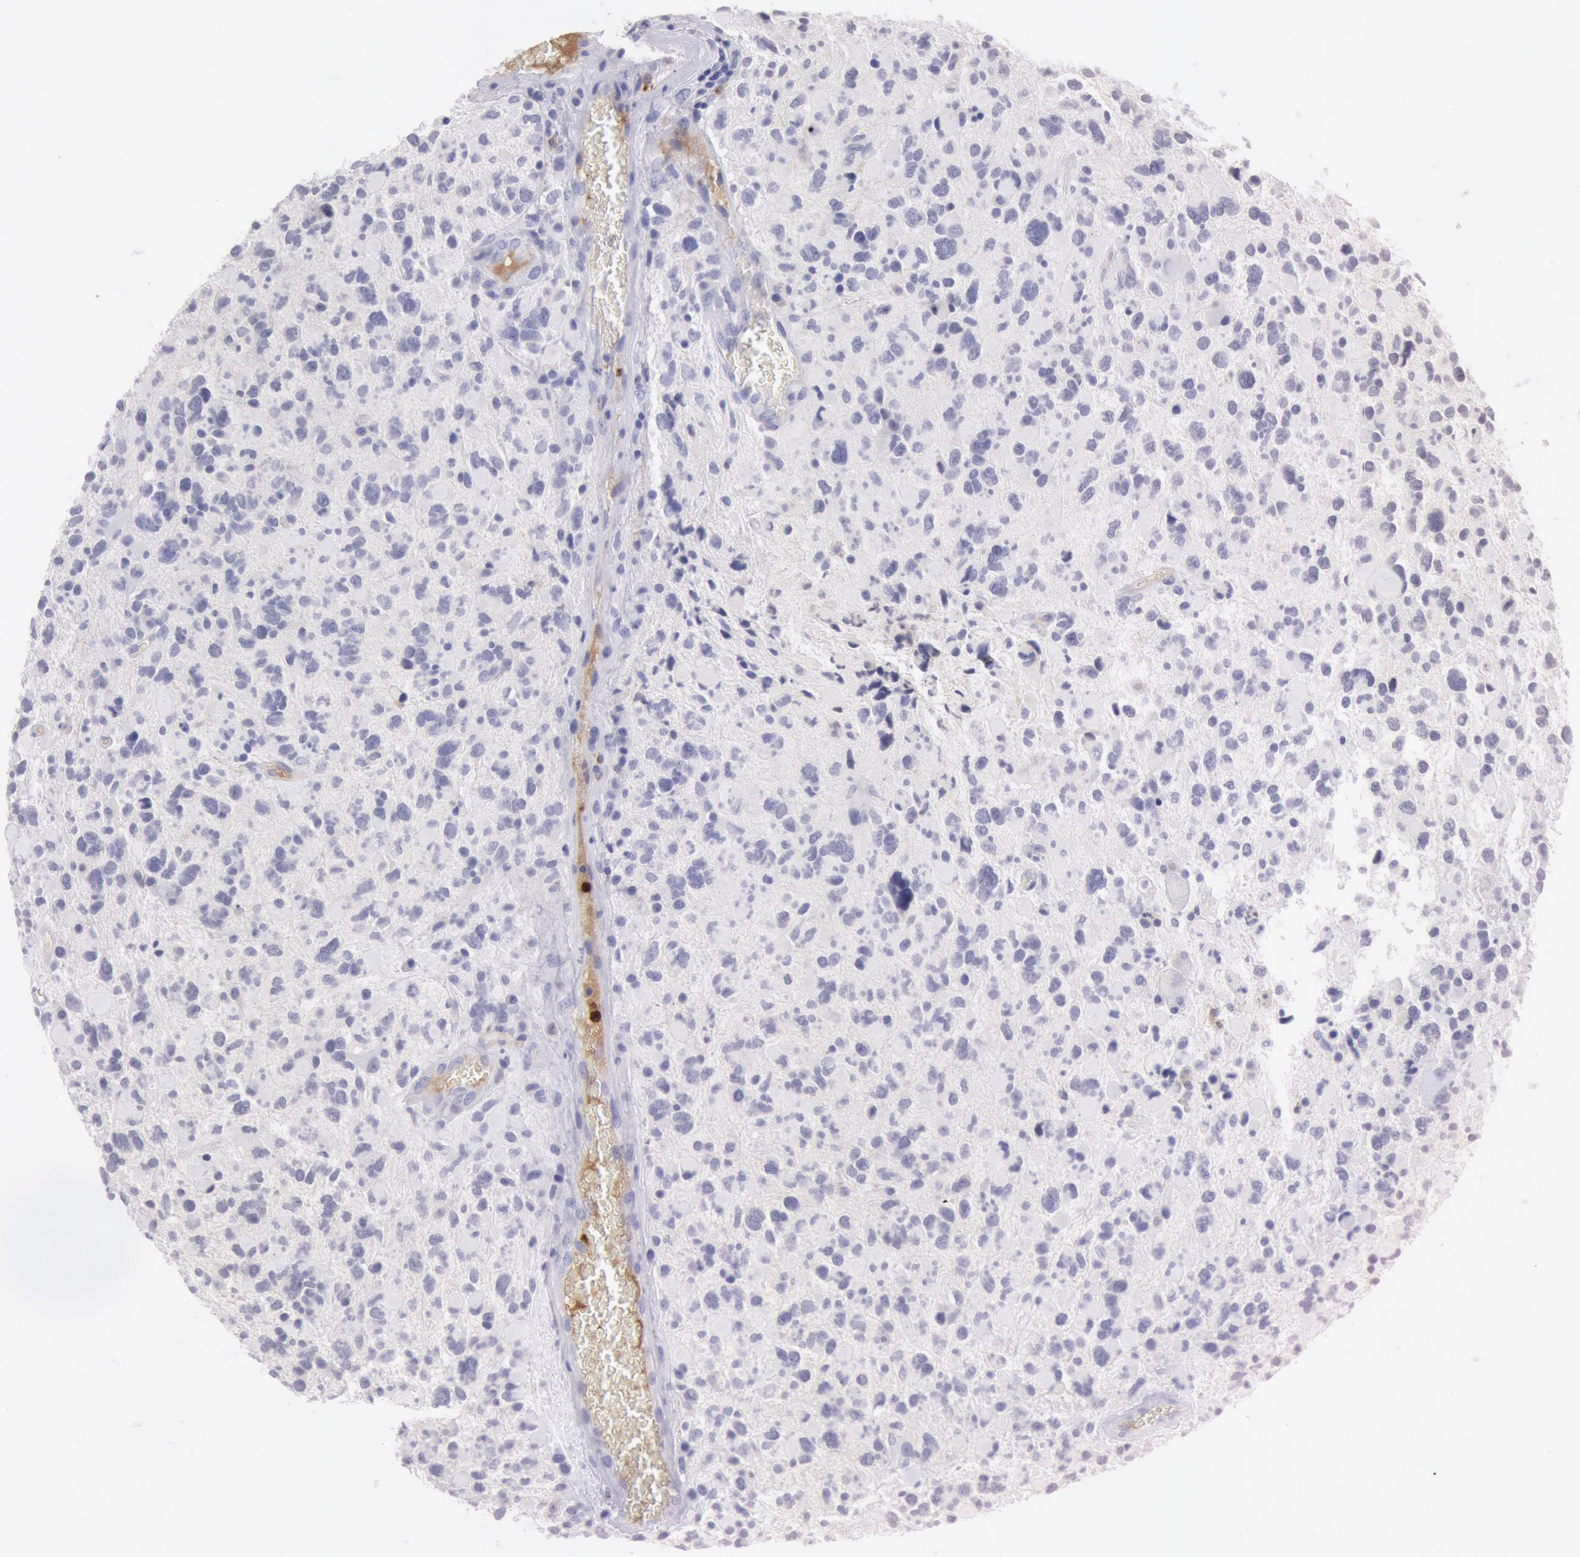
{"staining": {"intensity": "negative", "quantity": "none", "location": "none"}, "tissue": "glioma", "cell_type": "Tumor cells", "image_type": "cancer", "snomed": [{"axis": "morphology", "description": "Glioma, malignant, High grade"}, {"axis": "topography", "description": "Brain"}], "caption": "Immunohistochemical staining of human glioma demonstrates no significant staining in tumor cells.", "gene": "FCN1", "patient": {"sex": "female", "age": 37}}